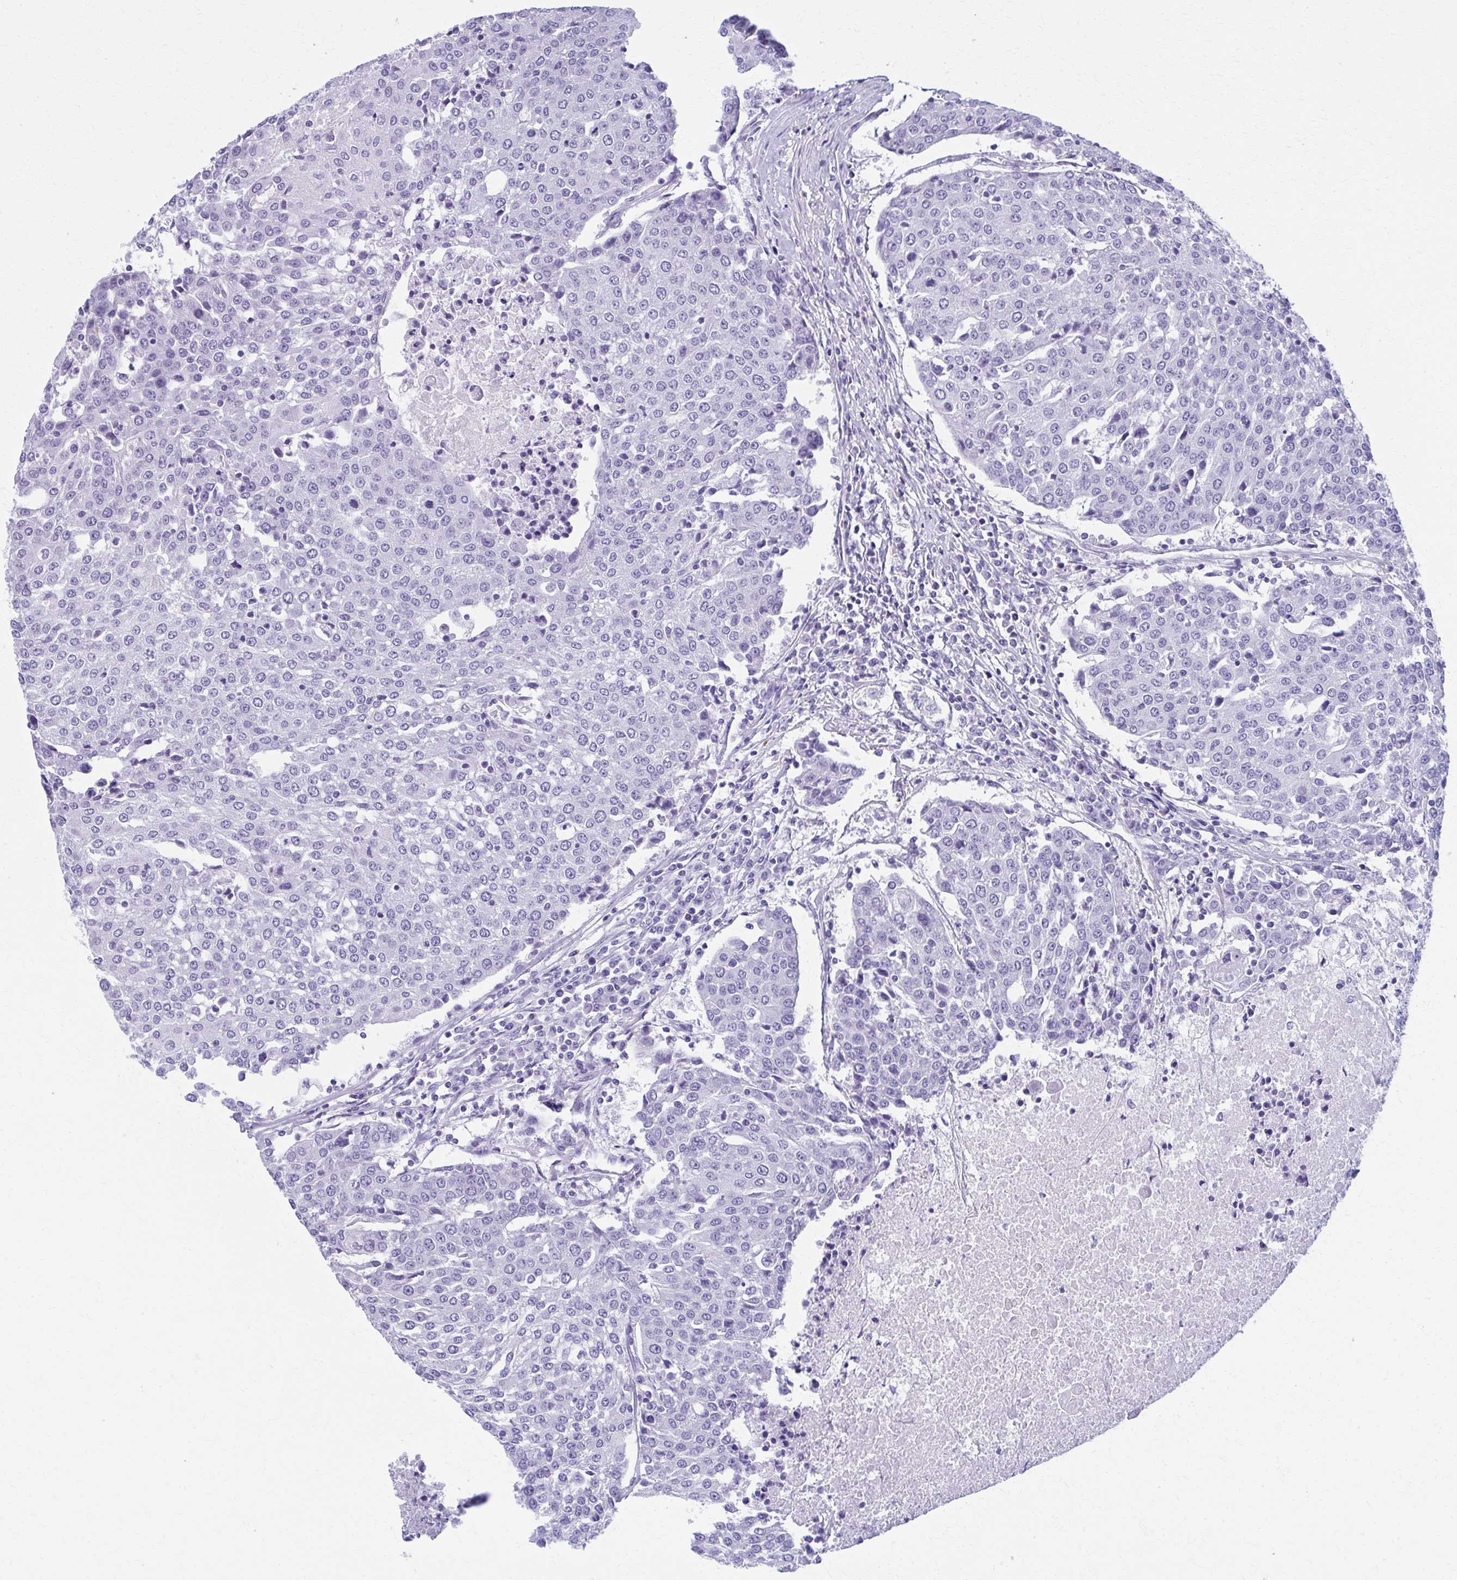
{"staining": {"intensity": "negative", "quantity": "none", "location": "none"}, "tissue": "urothelial cancer", "cell_type": "Tumor cells", "image_type": "cancer", "snomed": [{"axis": "morphology", "description": "Urothelial carcinoma, High grade"}, {"axis": "topography", "description": "Urinary bladder"}], "caption": "Urothelial carcinoma (high-grade) was stained to show a protein in brown. There is no significant expression in tumor cells.", "gene": "MPLKIP", "patient": {"sex": "female", "age": 85}}